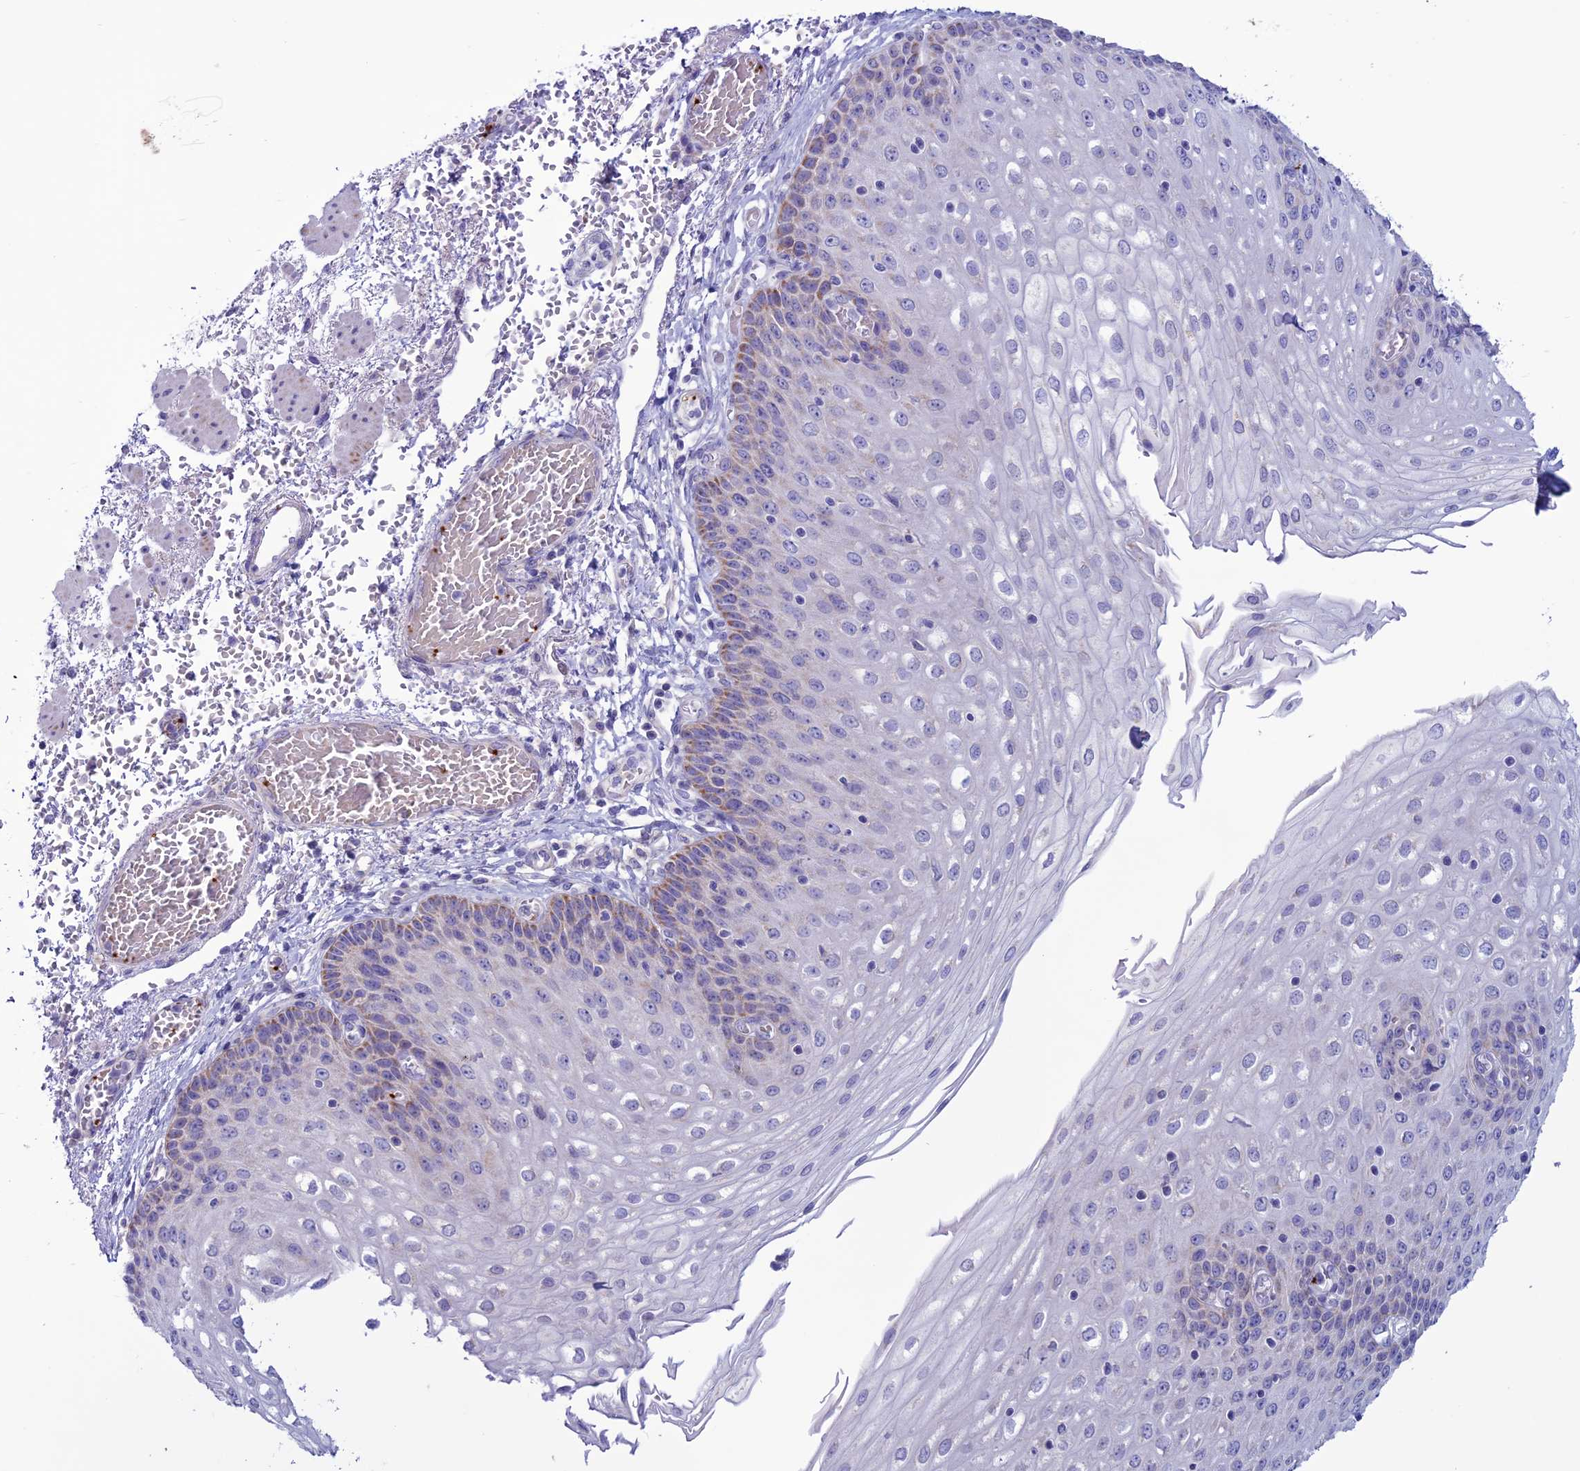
{"staining": {"intensity": "moderate", "quantity": "<25%", "location": "cytoplasmic/membranous"}, "tissue": "esophagus", "cell_type": "Squamous epithelial cells", "image_type": "normal", "snomed": [{"axis": "morphology", "description": "Normal tissue, NOS"}, {"axis": "topography", "description": "Esophagus"}], "caption": "A brown stain labels moderate cytoplasmic/membranous staining of a protein in squamous epithelial cells of normal esophagus. (IHC, brightfield microscopy, high magnification).", "gene": "C21orf140", "patient": {"sex": "male", "age": 81}}